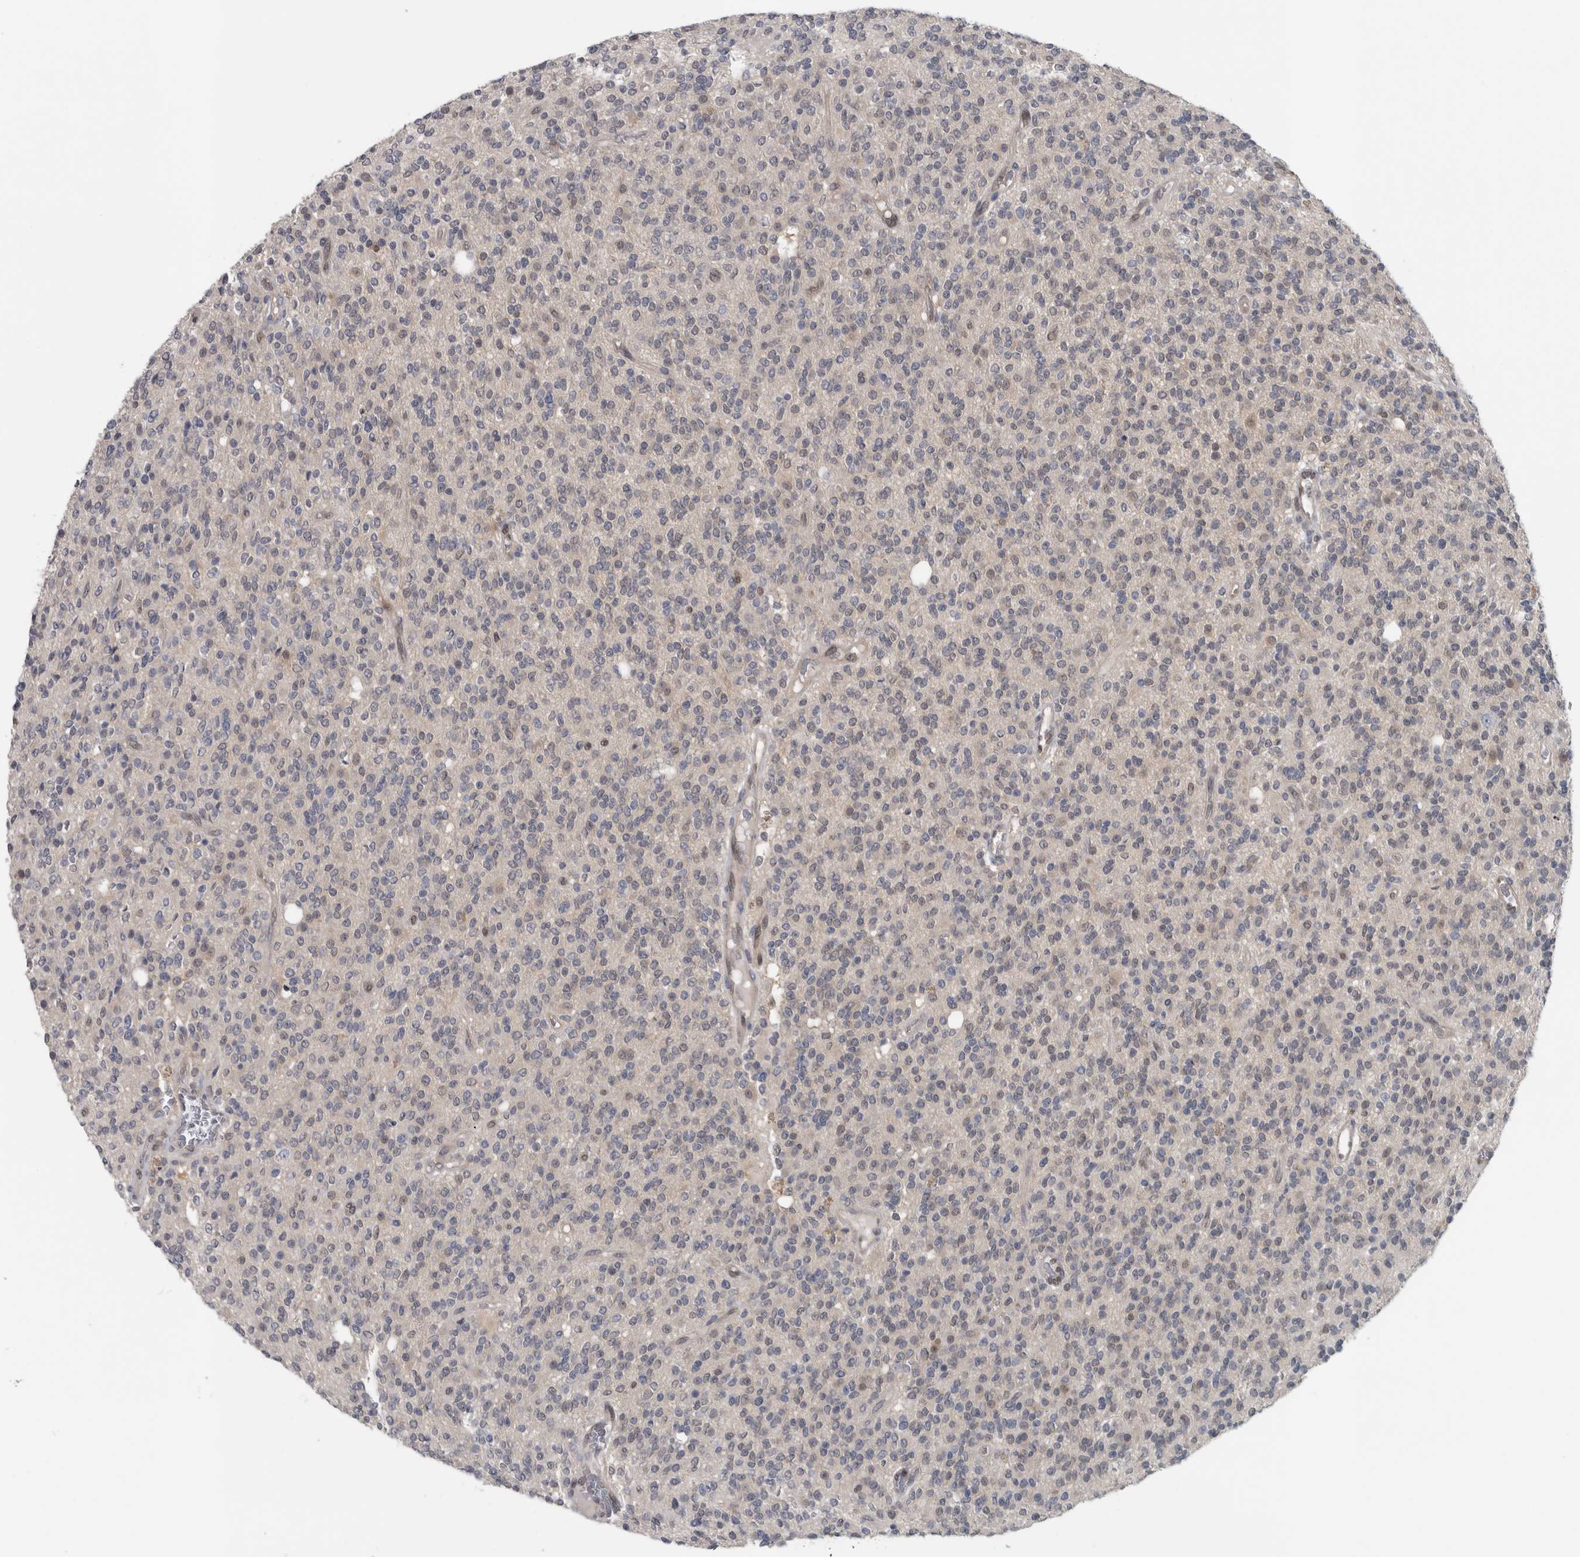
{"staining": {"intensity": "weak", "quantity": "<25%", "location": "nuclear"}, "tissue": "glioma", "cell_type": "Tumor cells", "image_type": "cancer", "snomed": [{"axis": "morphology", "description": "Glioma, malignant, High grade"}, {"axis": "topography", "description": "Brain"}], "caption": "There is no significant staining in tumor cells of malignant high-grade glioma.", "gene": "NAPRT", "patient": {"sex": "male", "age": 34}}